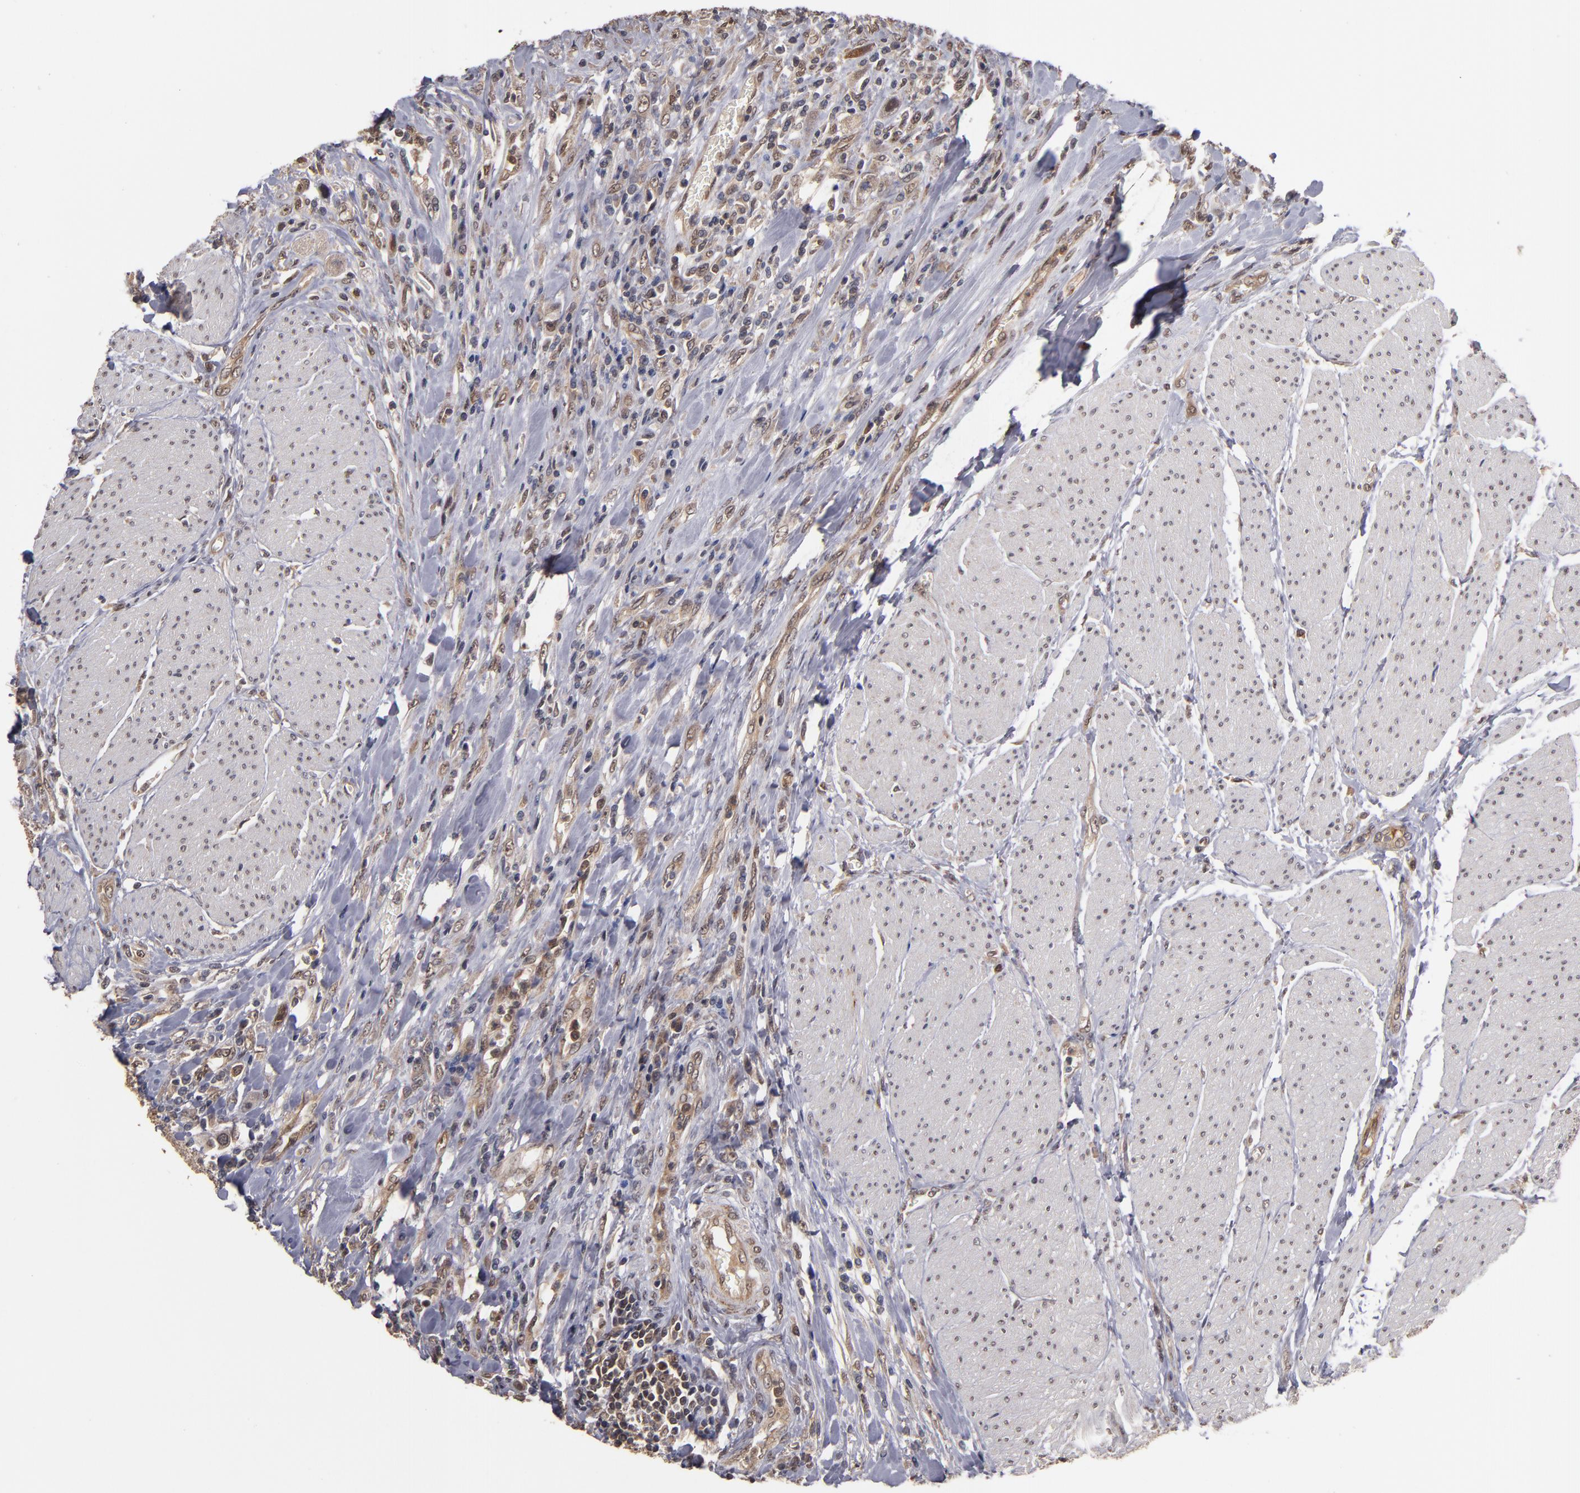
{"staining": {"intensity": "weak", "quantity": ">75%", "location": "cytoplasmic/membranous"}, "tissue": "urothelial cancer", "cell_type": "Tumor cells", "image_type": "cancer", "snomed": [{"axis": "morphology", "description": "Urothelial carcinoma, High grade"}, {"axis": "topography", "description": "Urinary bladder"}], "caption": "There is low levels of weak cytoplasmic/membranous positivity in tumor cells of urothelial cancer, as demonstrated by immunohistochemical staining (brown color).", "gene": "CUL5", "patient": {"sex": "male", "age": 50}}